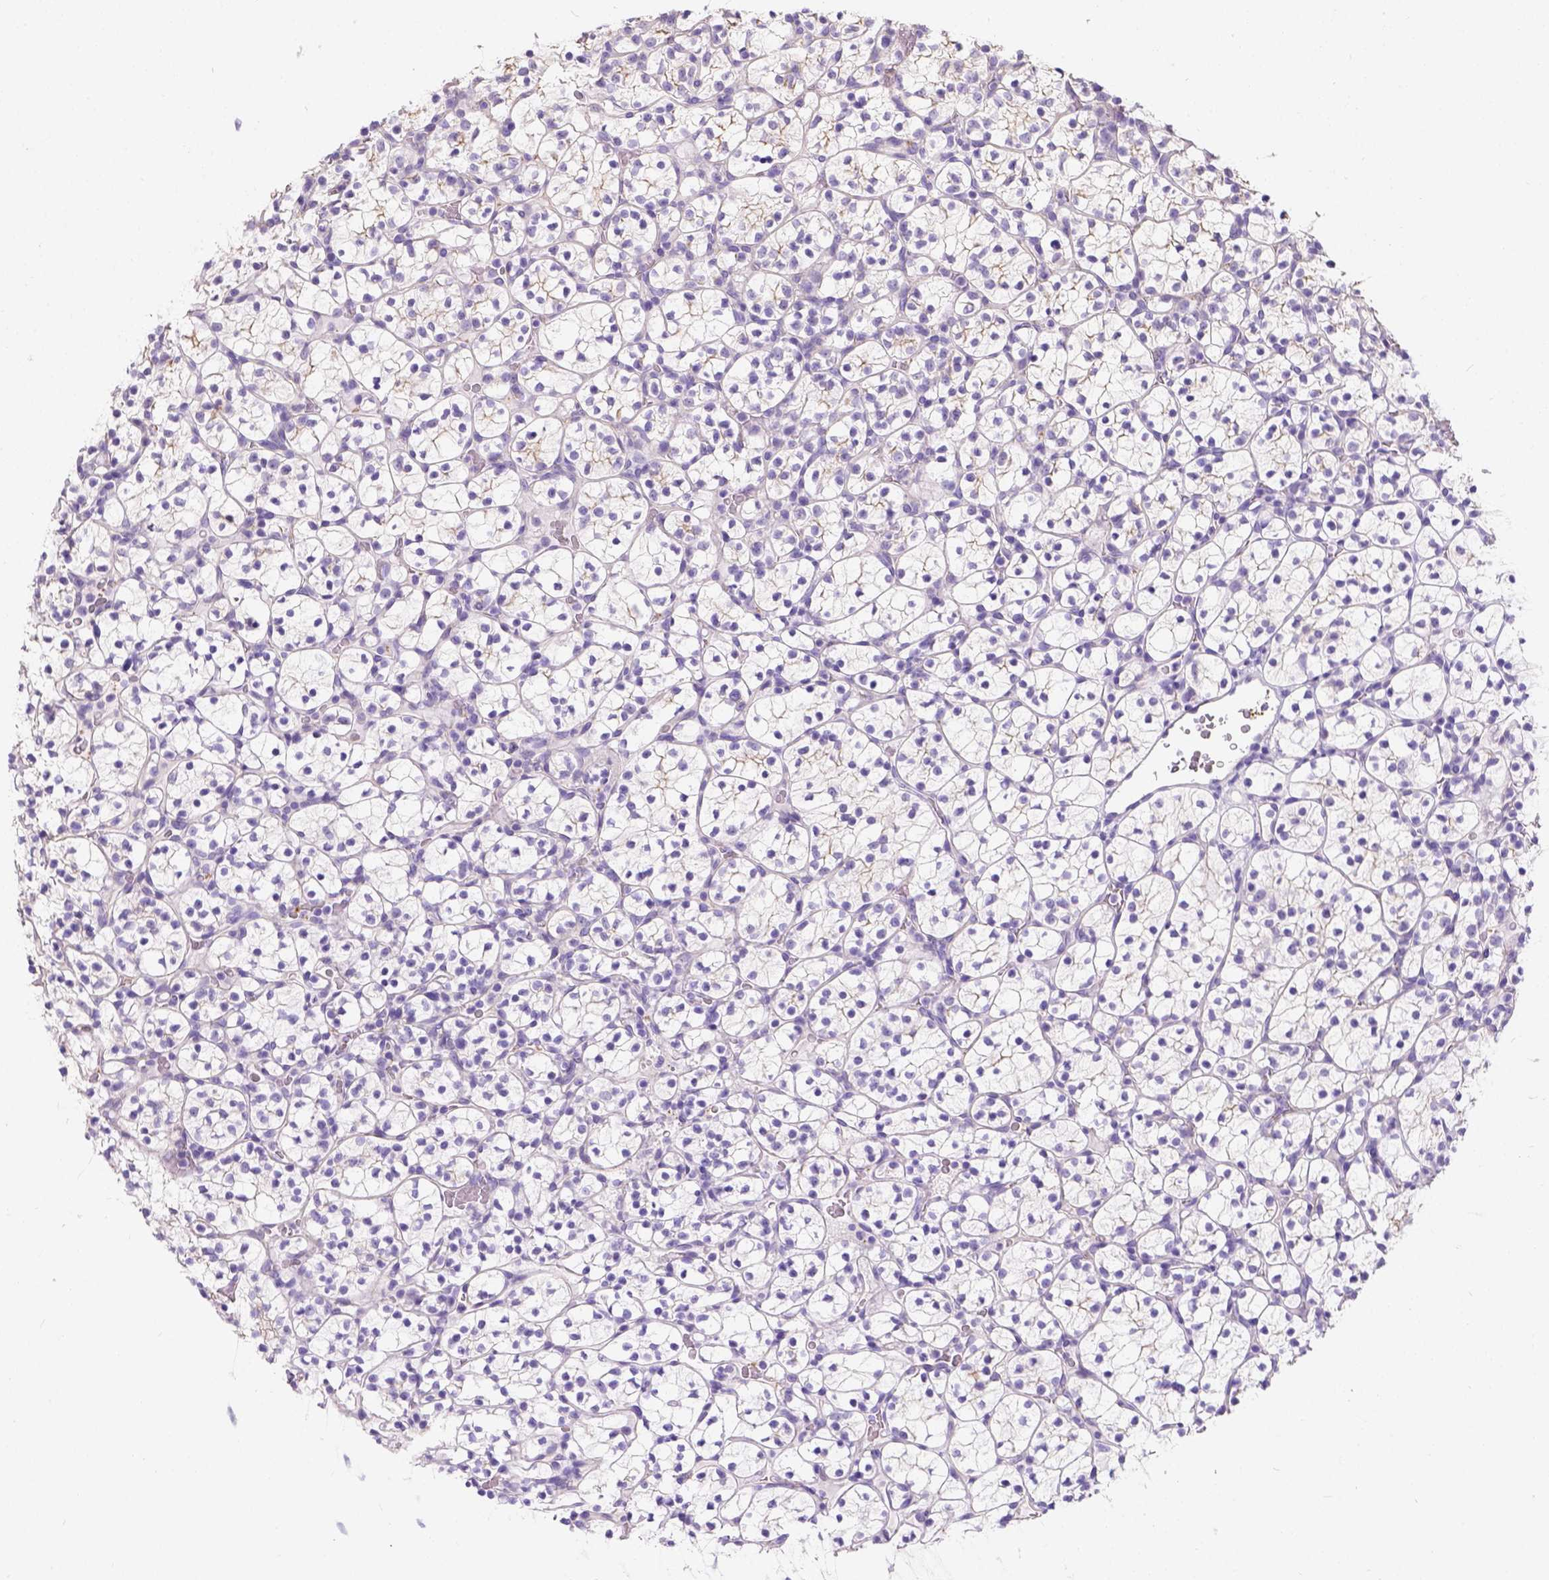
{"staining": {"intensity": "moderate", "quantity": "<25%", "location": "cytoplasmic/membranous"}, "tissue": "renal cancer", "cell_type": "Tumor cells", "image_type": "cancer", "snomed": [{"axis": "morphology", "description": "Adenocarcinoma, NOS"}, {"axis": "topography", "description": "Kidney"}], "caption": "A histopathology image of human renal cancer stained for a protein shows moderate cytoplasmic/membranous brown staining in tumor cells.", "gene": "PHF7", "patient": {"sex": "female", "age": 89}}